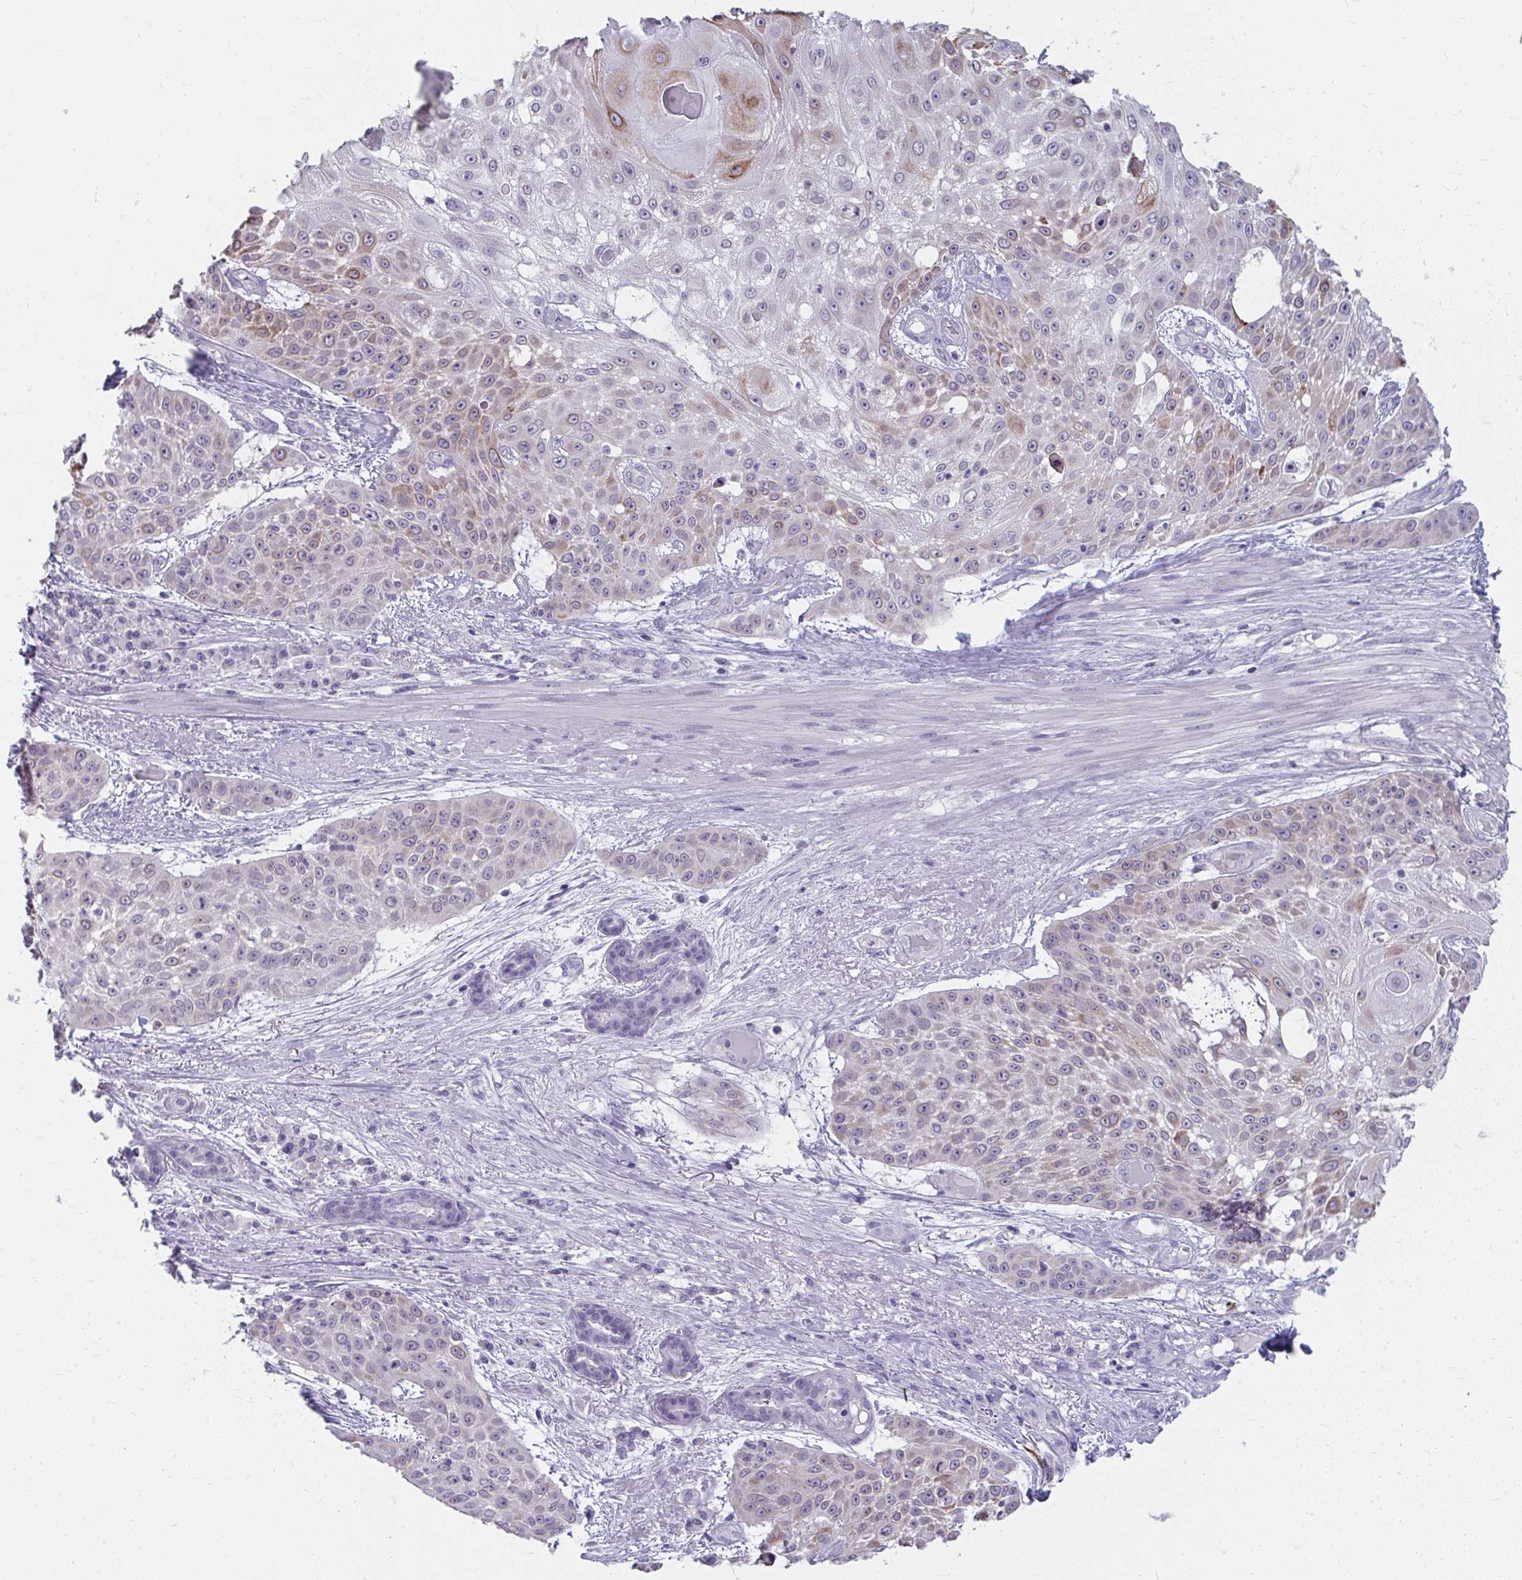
{"staining": {"intensity": "moderate", "quantity": "<25%", "location": "cytoplasmic/membranous"}, "tissue": "skin cancer", "cell_type": "Tumor cells", "image_type": "cancer", "snomed": [{"axis": "morphology", "description": "Squamous cell carcinoma, NOS"}, {"axis": "topography", "description": "Skin"}], "caption": "Immunohistochemical staining of skin cancer shows low levels of moderate cytoplasmic/membranous protein staining in approximately <25% of tumor cells.", "gene": "UGT3A2", "patient": {"sex": "female", "age": 86}}